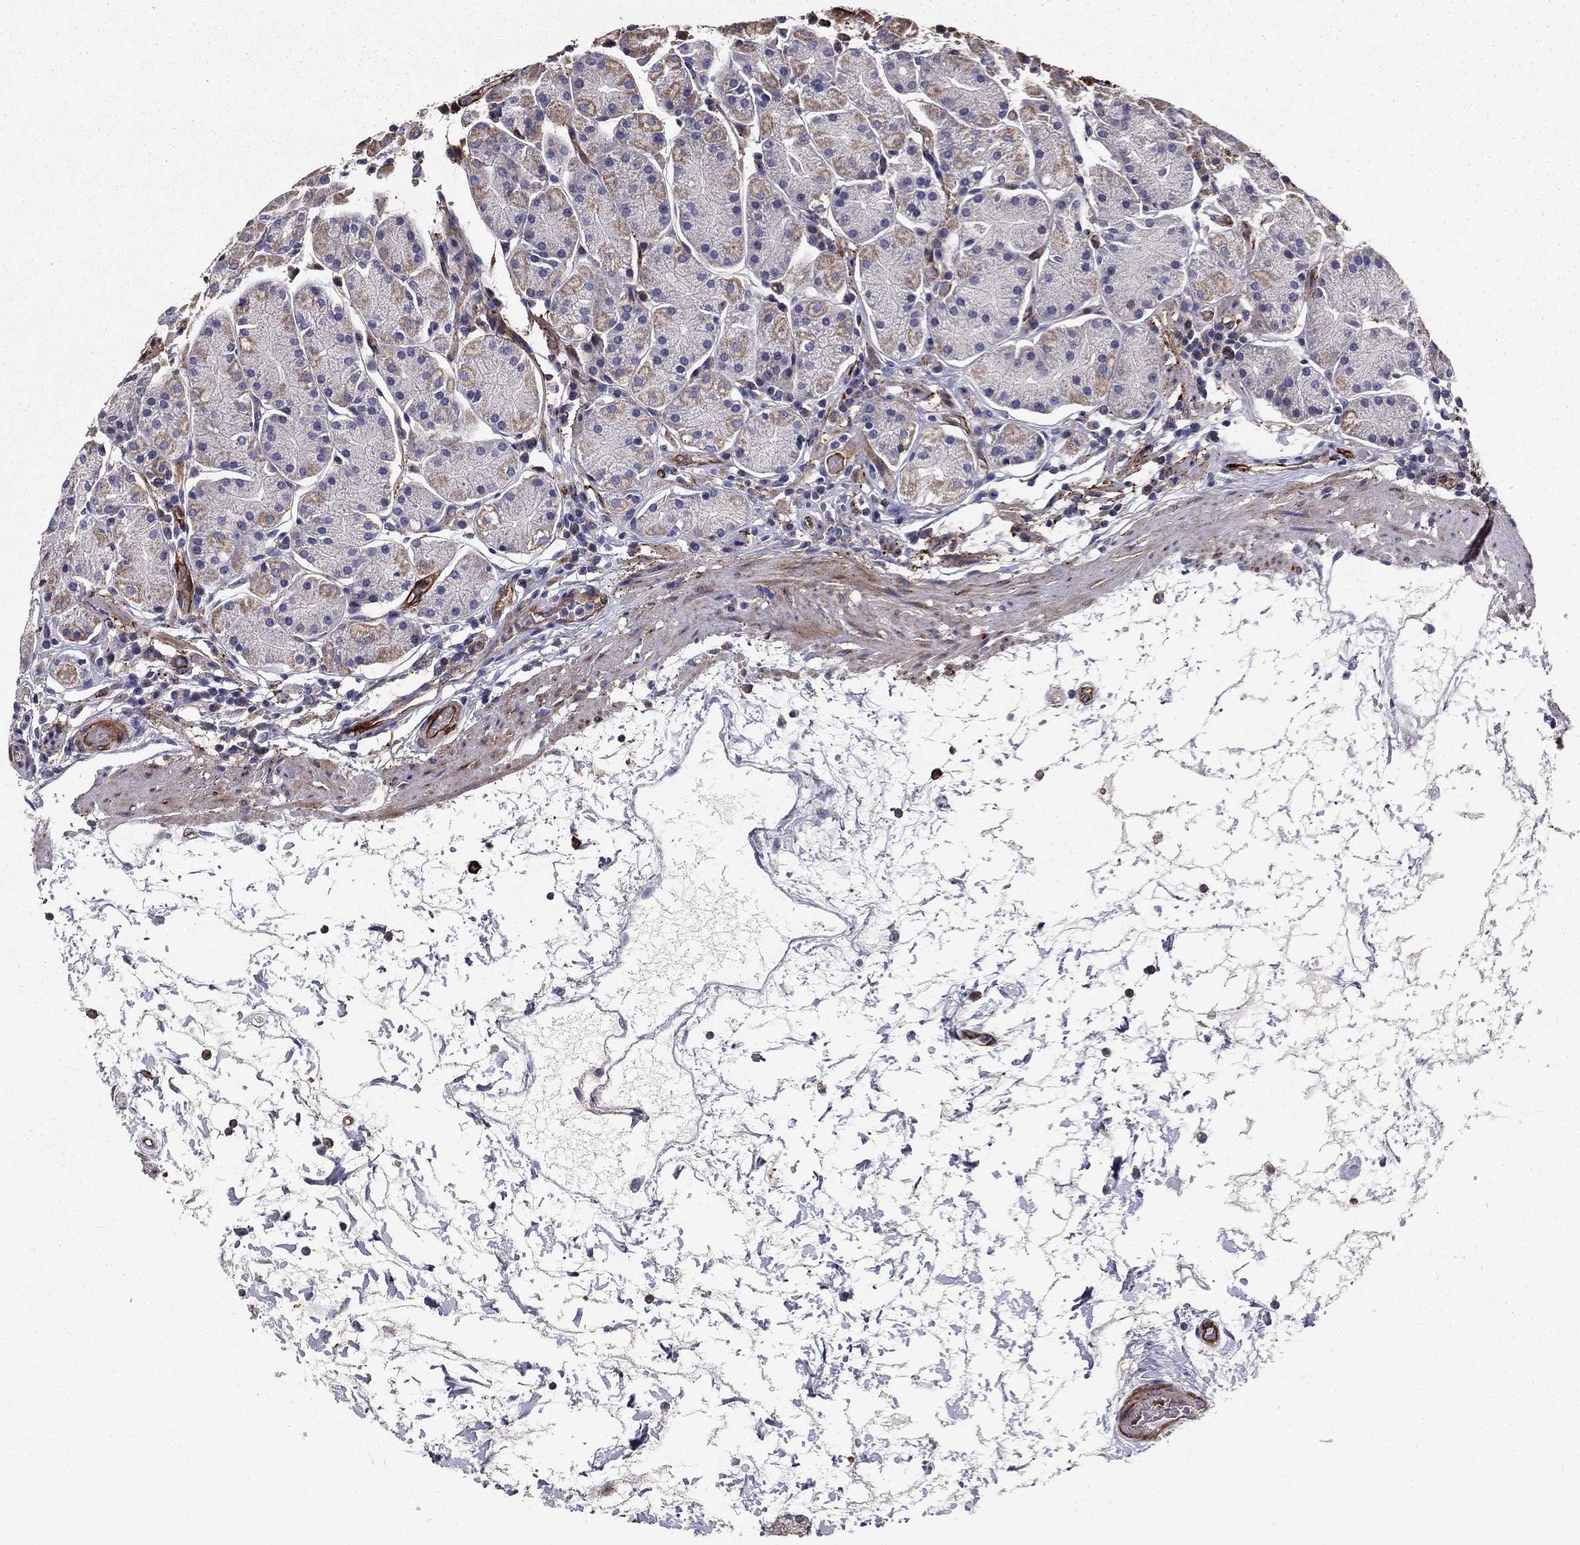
{"staining": {"intensity": "weak", "quantity": "<25%", "location": "cytoplasmic/membranous"}, "tissue": "stomach", "cell_type": "Glandular cells", "image_type": "normal", "snomed": [{"axis": "morphology", "description": "Normal tissue, NOS"}, {"axis": "topography", "description": "Stomach"}], "caption": "IHC photomicrograph of unremarkable stomach: stomach stained with DAB displays no significant protein staining in glandular cells.", "gene": "EHBP1L1", "patient": {"sex": "male", "age": 54}}